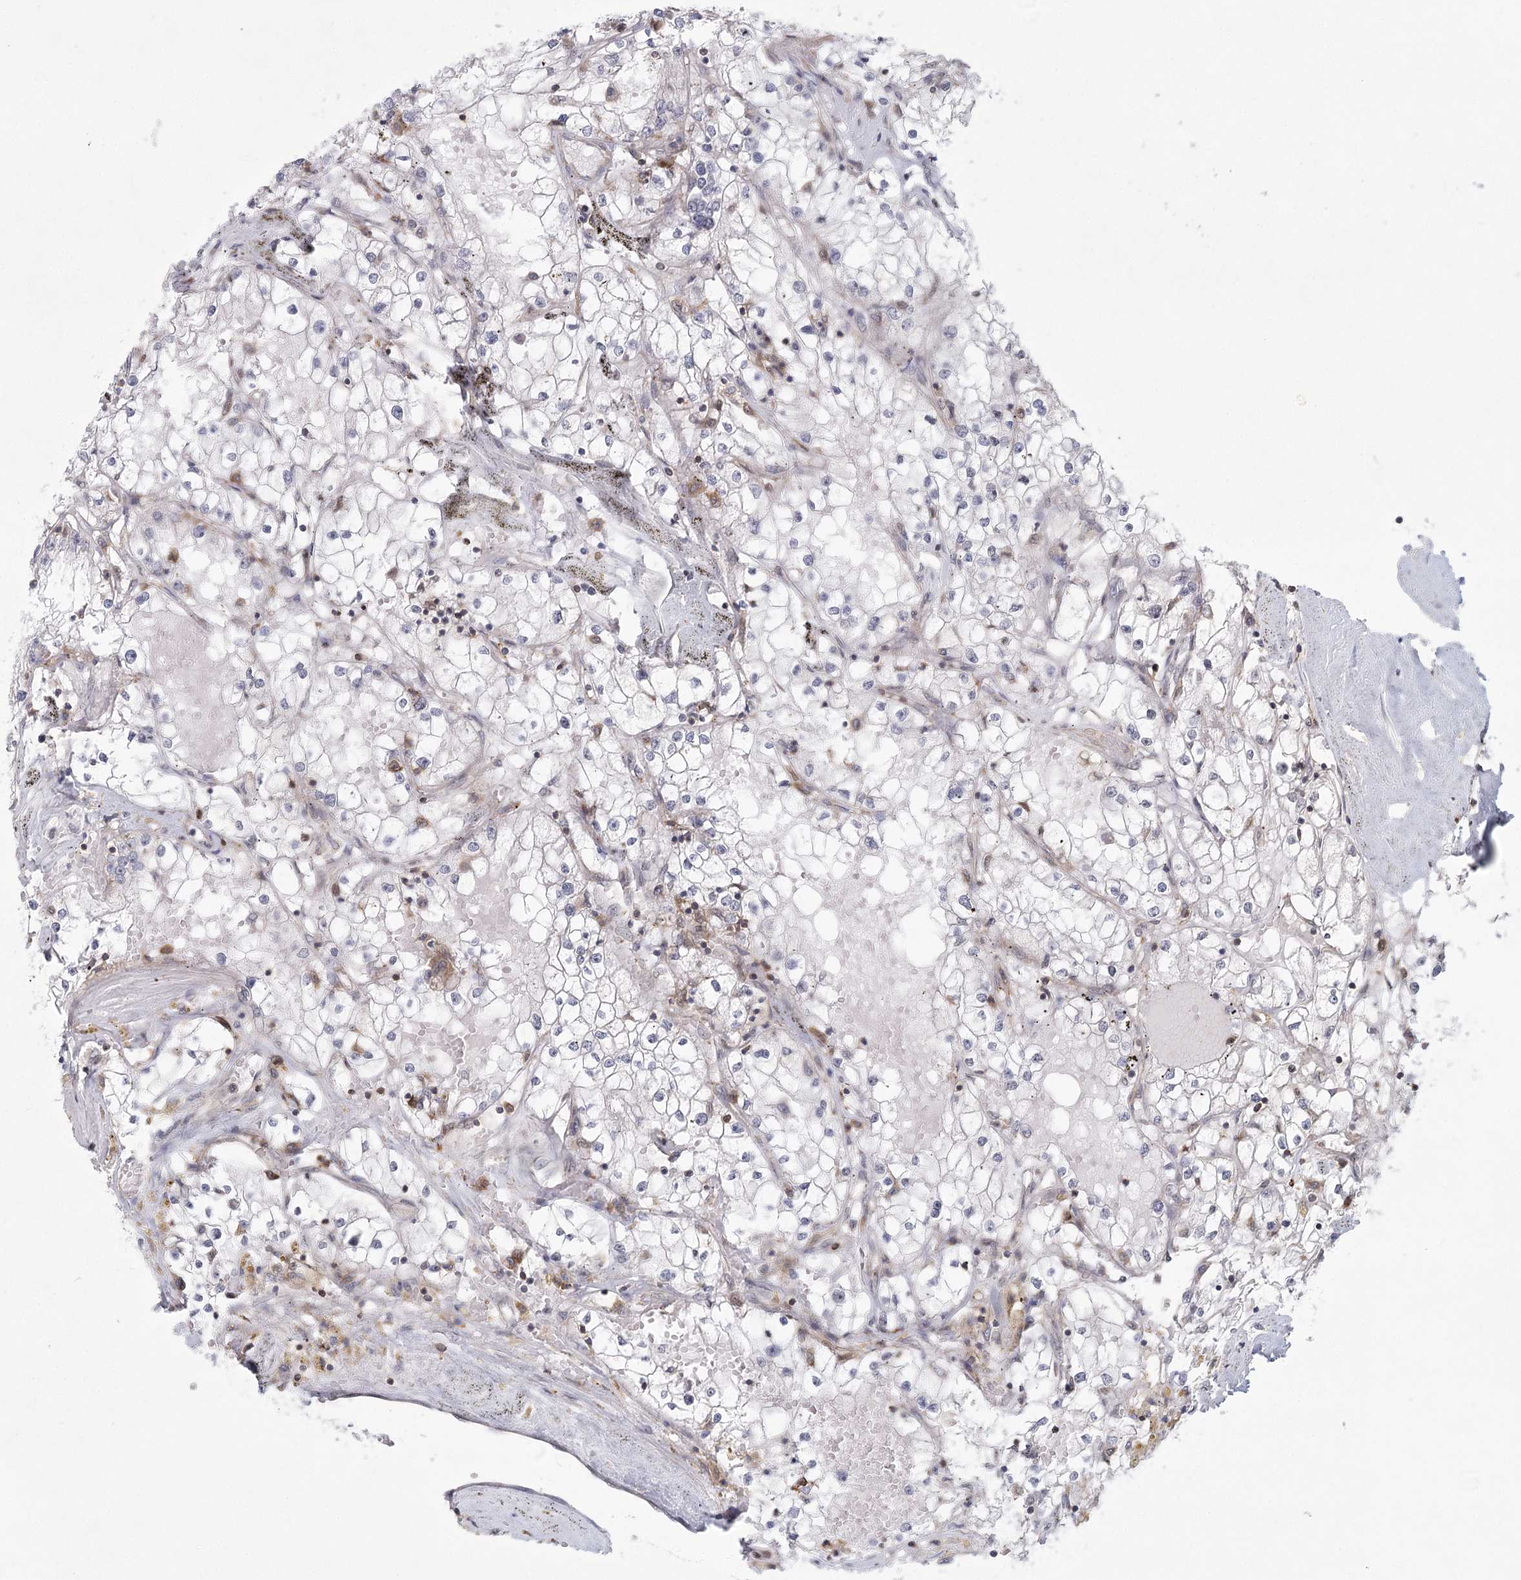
{"staining": {"intensity": "negative", "quantity": "none", "location": "none"}, "tissue": "renal cancer", "cell_type": "Tumor cells", "image_type": "cancer", "snomed": [{"axis": "morphology", "description": "Adenocarcinoma, NOS"}, {"axis": "topography", "description": "Kidney"}], "caption": "This histopathology image is of adenocarcinoma (renal) stained with immunohistochemistry to label a protein in brown with the nuclei are counter-stained blue. There is no staining in tumor cells.", "gene": "MEPE", "patient": {"sex": "male", "age": 56}}